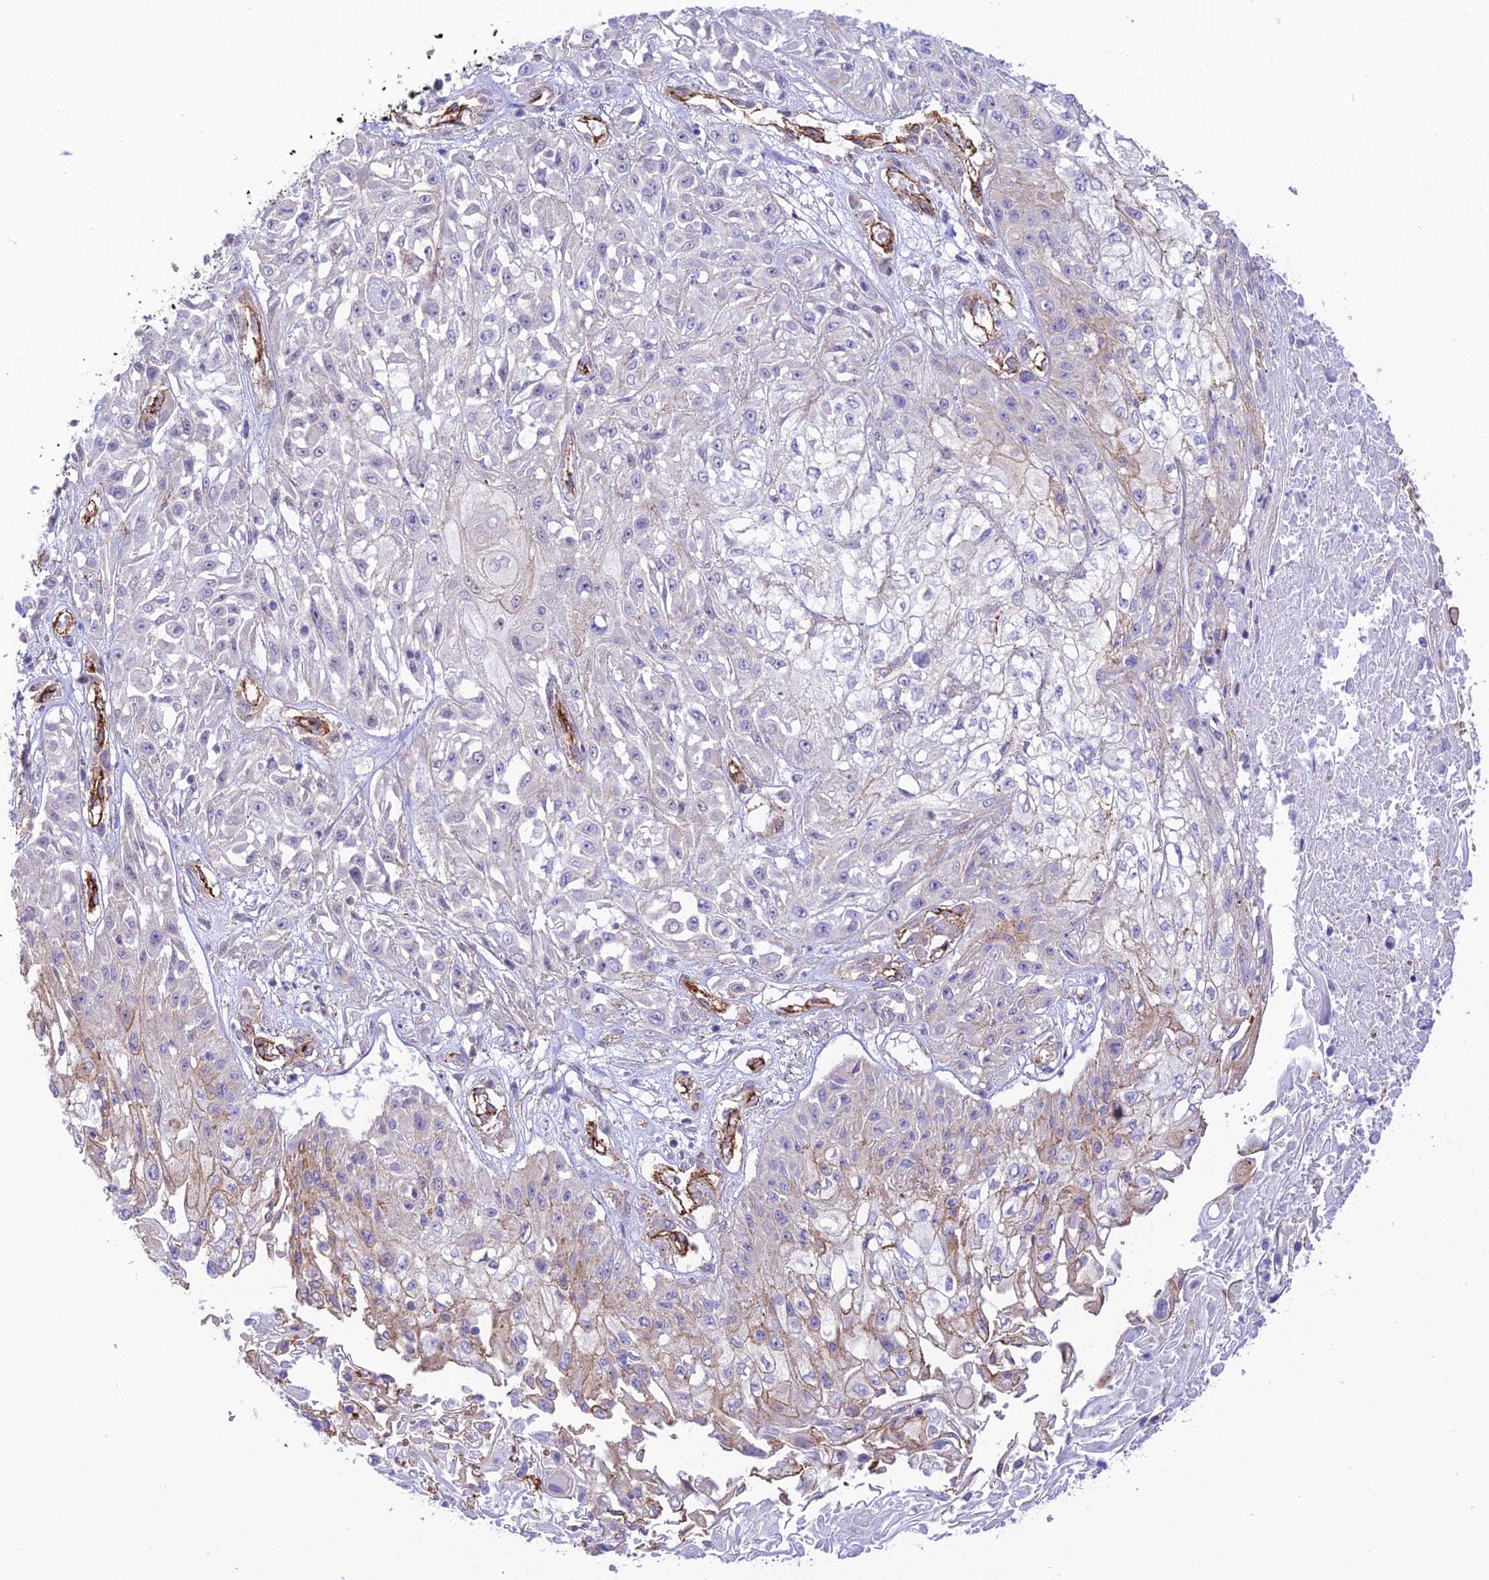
{"staining": {"intensity": "moderate", "quantity": "<25%", "location": "cytoplasmic/membranous"}, "tissue": "skin cancer", "cell_type": "Tumor cells", "image_type": "cancer", "snomed": [{"axis": "morphology", "description": "Squamous cell carcinoma, NOS"}, {"axis": "morphology", "description": "Squamous cell carcinoma, metastatic, NOS"}, {"axis": "topography", "description": "Skin"}, {"axis": "topography", "description": "Lymph node"}], "caption": "Metastatic squamous cell carcinoma (skin) stained for a protein demonstrates moderate cytoplasmic/membranous positivity in tumor cells.", "gene": "YPEL5", "patient": {"sex": "male", "age": 75}}